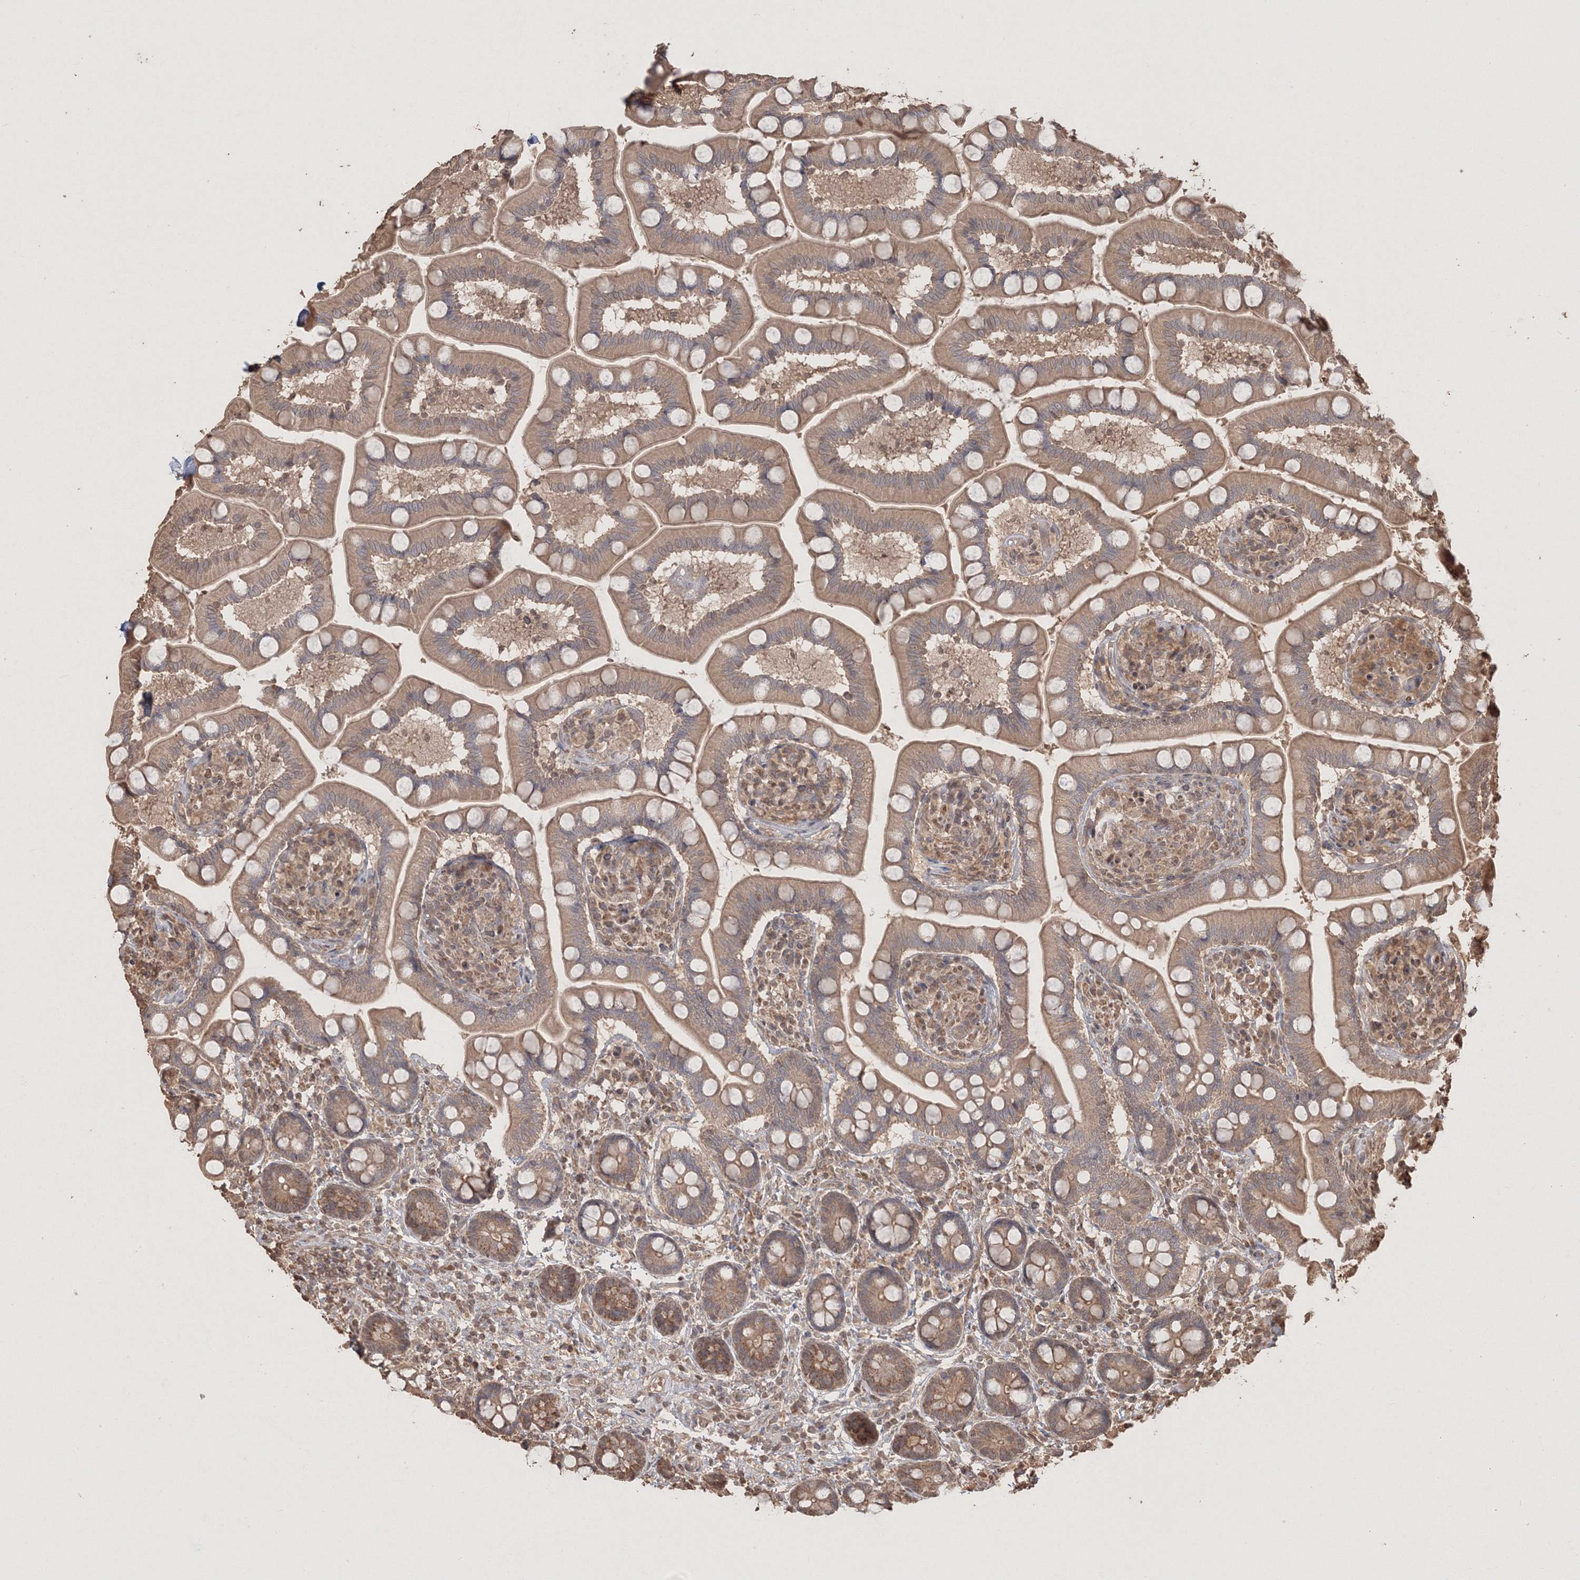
{"staining": {"intensity": "moderate", "quantity": ">75%", "location": "cytoplasmic/membranous"}, "tissue": "small intestine", "cell_type": "Glandular cells", "image_type": "normal", "snomed": [{"axis": "morphology", "description": "Normal tissue, NOS"}, {"axis": "topography", "description": "Small intestine"}], "caption": "Moderate cytoplasmic/membranous staining is identified in approximately >75% of glandular cells in benign small intestine. (Brightfield microscopy of DAB IHC at high magnification).", "gene": "CCDC122", "patient": {"sex": "female", "age": 64}}